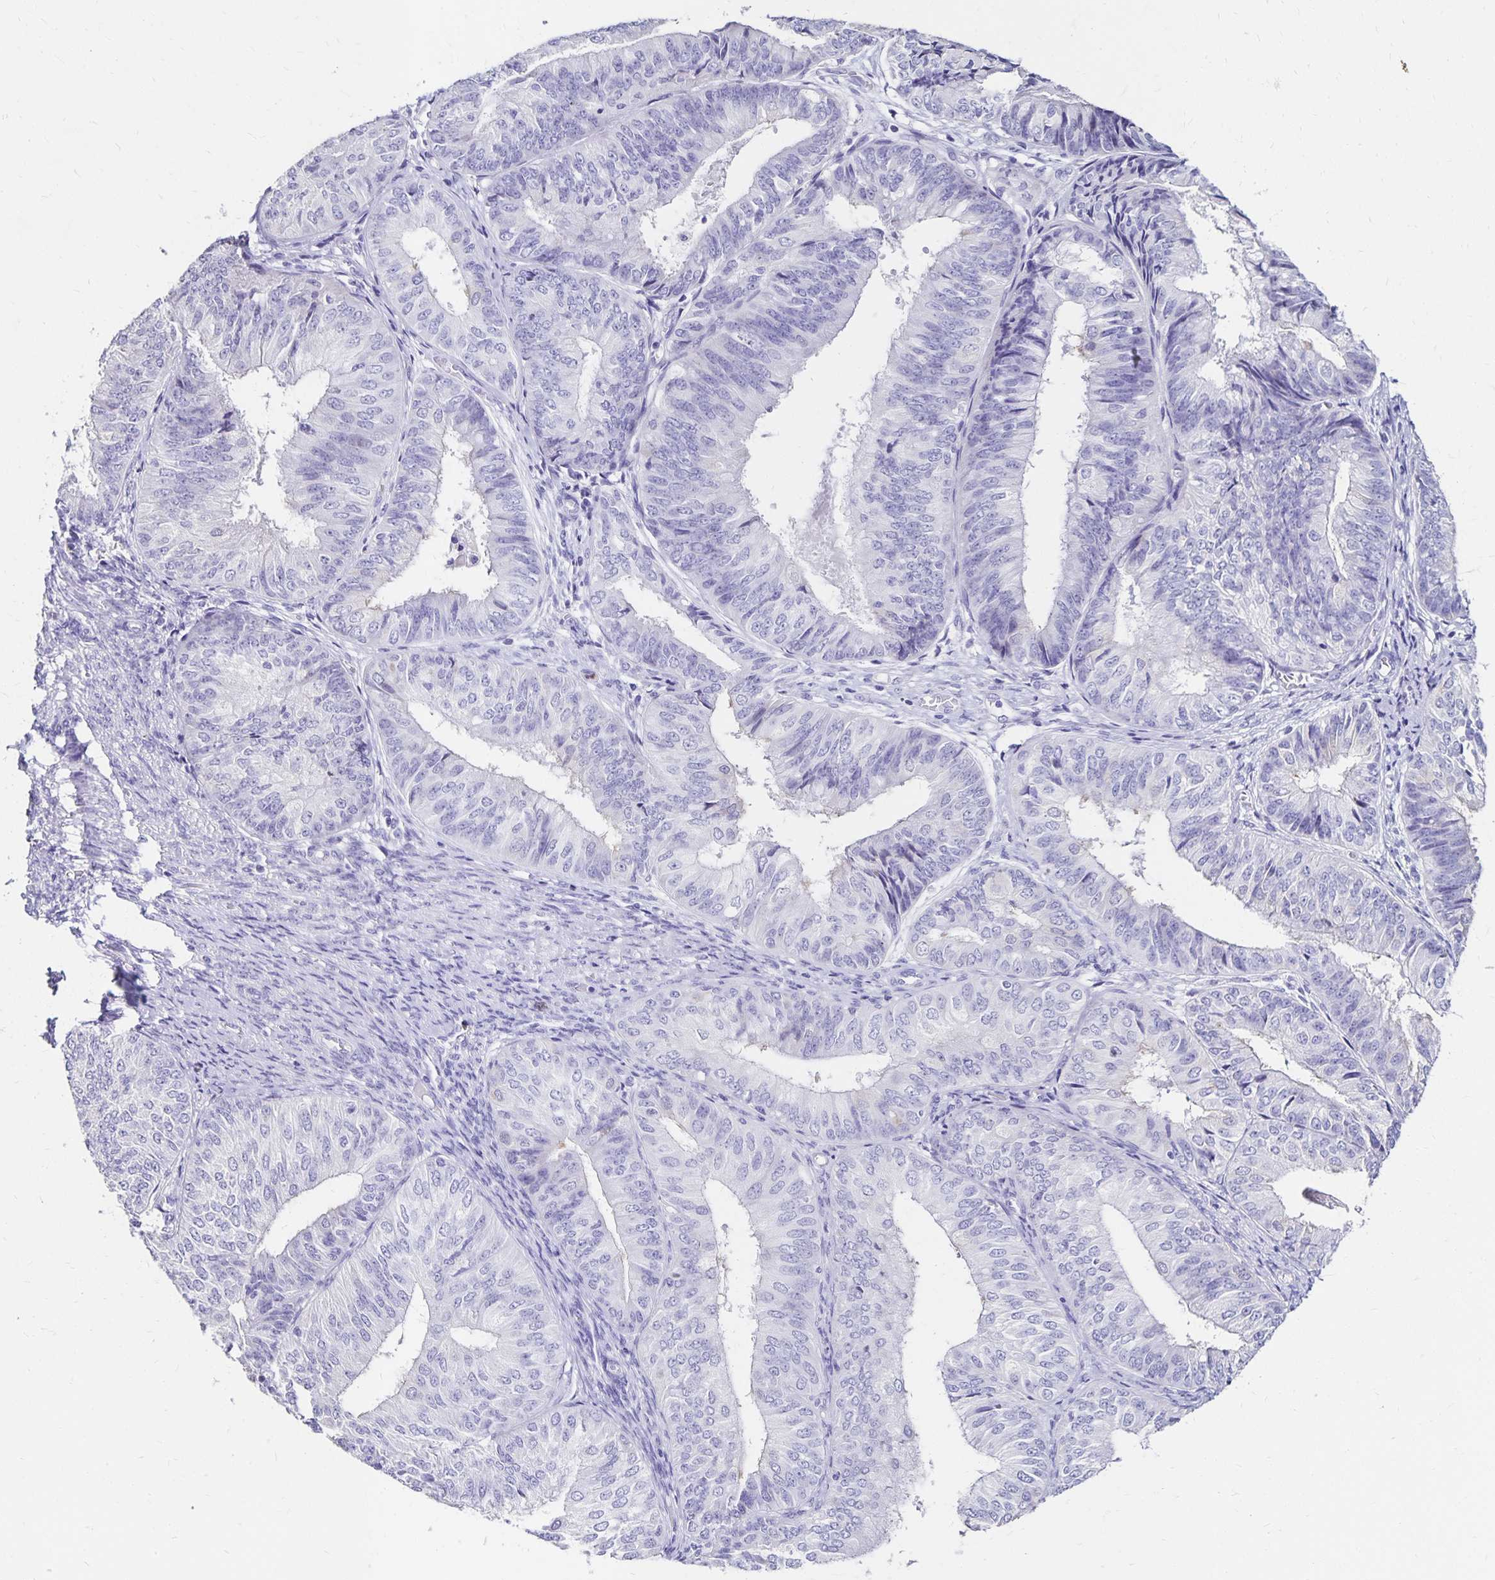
{"staining": {"intensity": "negative", "quantity": "none", "location": "none"}, "tissue": "endometrial cancer", "cell_type": "Tumor cells", "image_type": "cancer", "snomed": [{"axis": "morphology", "description": "Adenocarcinoma, NOS"}, {"axis": "topography", "description": "Endometrium"}], "caption": "Immunohistochemistry micrograph of neoplastic tissue: human endometrial cancer stained with DAB reveals no significant protein expression in tumor cells.", "gene": "DYNLT4", "patient": {"sex": "female", "age": 58}}